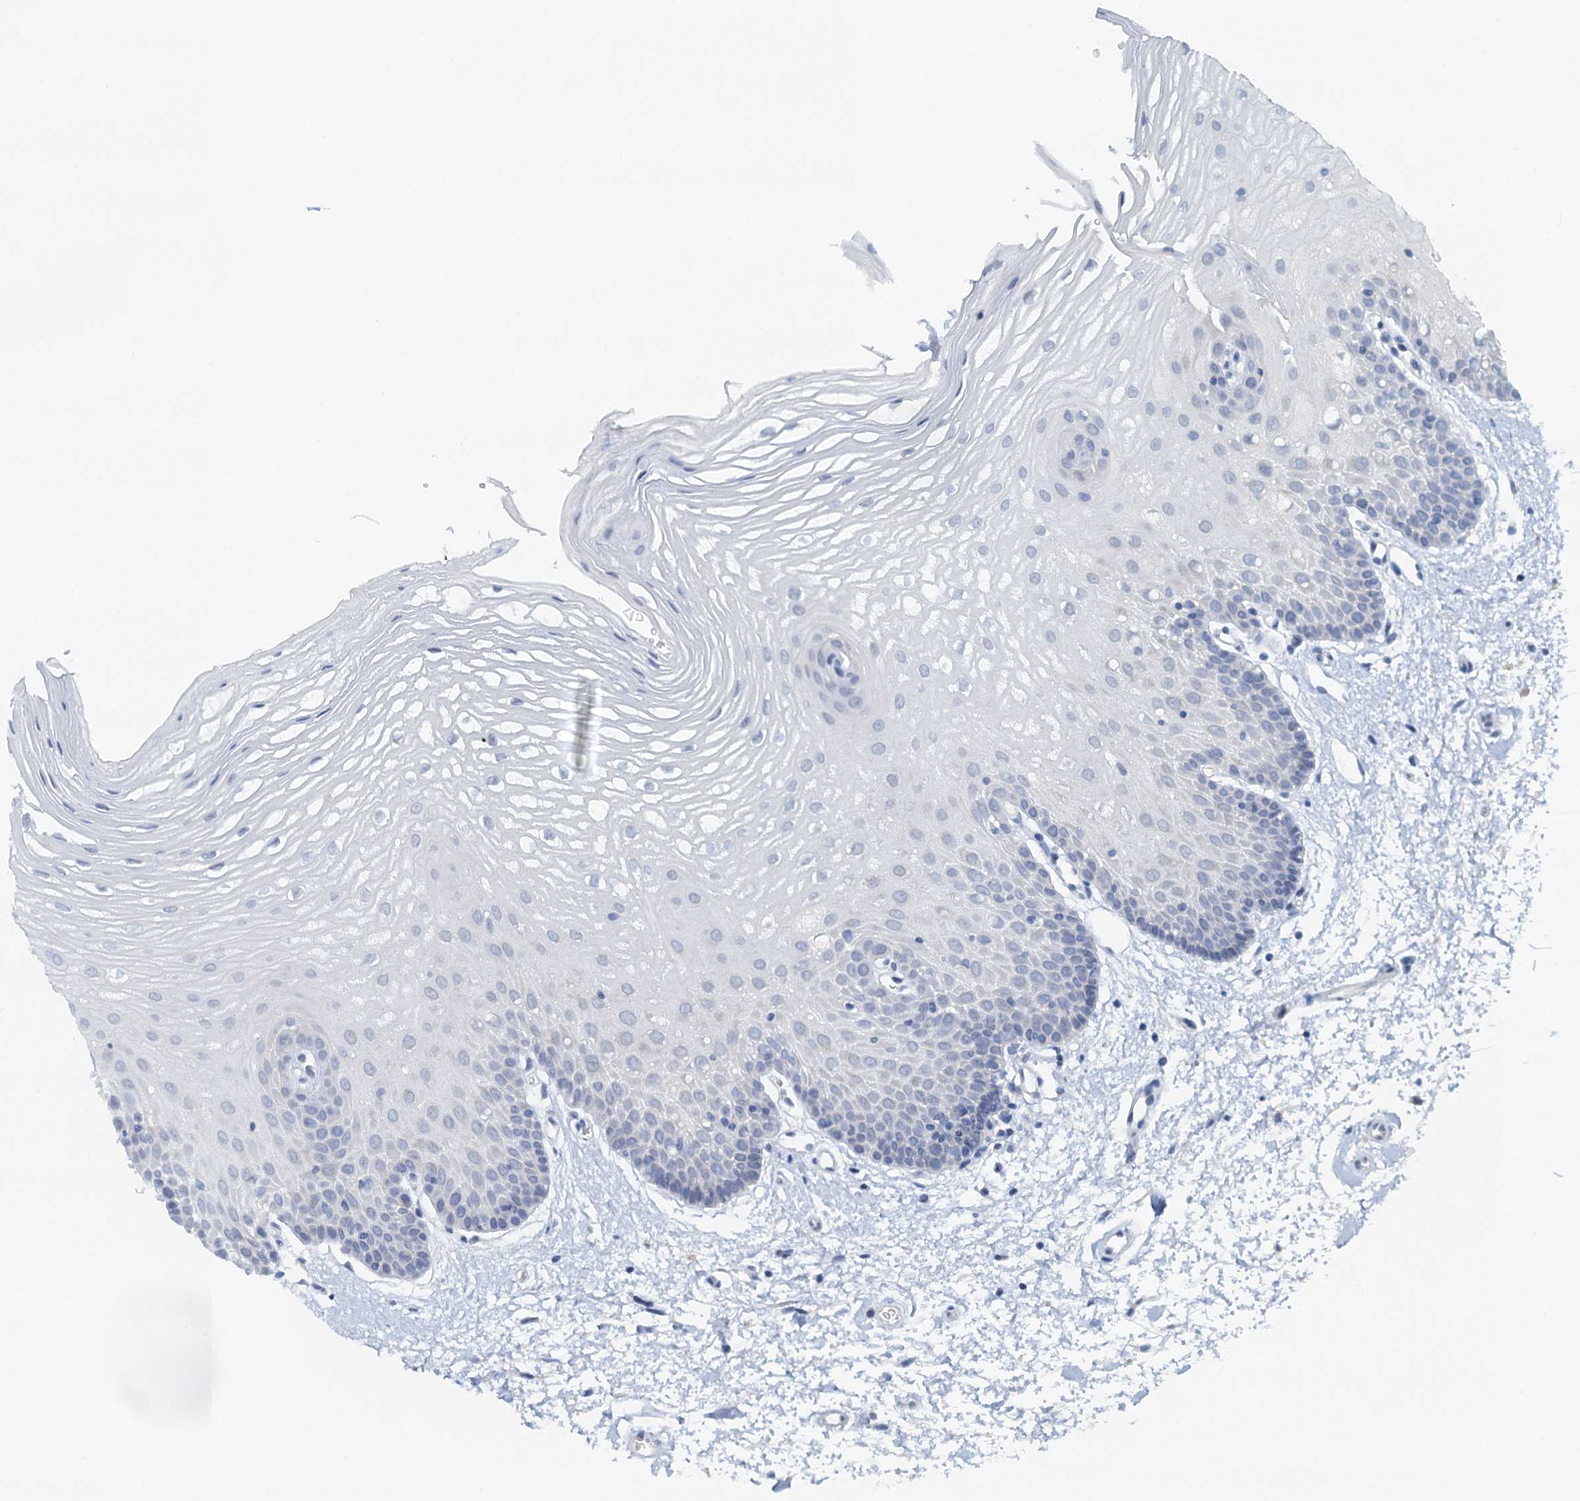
{"staining": {"intensity": "negative", "quantity": "none", "location": "none"}, "tissue": "oral mucosa", "cell_type": "Squamous epithelial cells", "image_type": "normal", "snomed": [{"axis": "morphology", "description": "Normal tissue, NOS"}, {"axis": "topography", "description": "Oral tissue"}, {"axis": "topography", "description": "Tounge, NOS"}], "caption": "This is an IHC photomicrograph of benign oral mucosa. There is no expression in squamous epithelial cells.", "gene": "DTD1", "patient": {"sex": "female", "age": 73}}